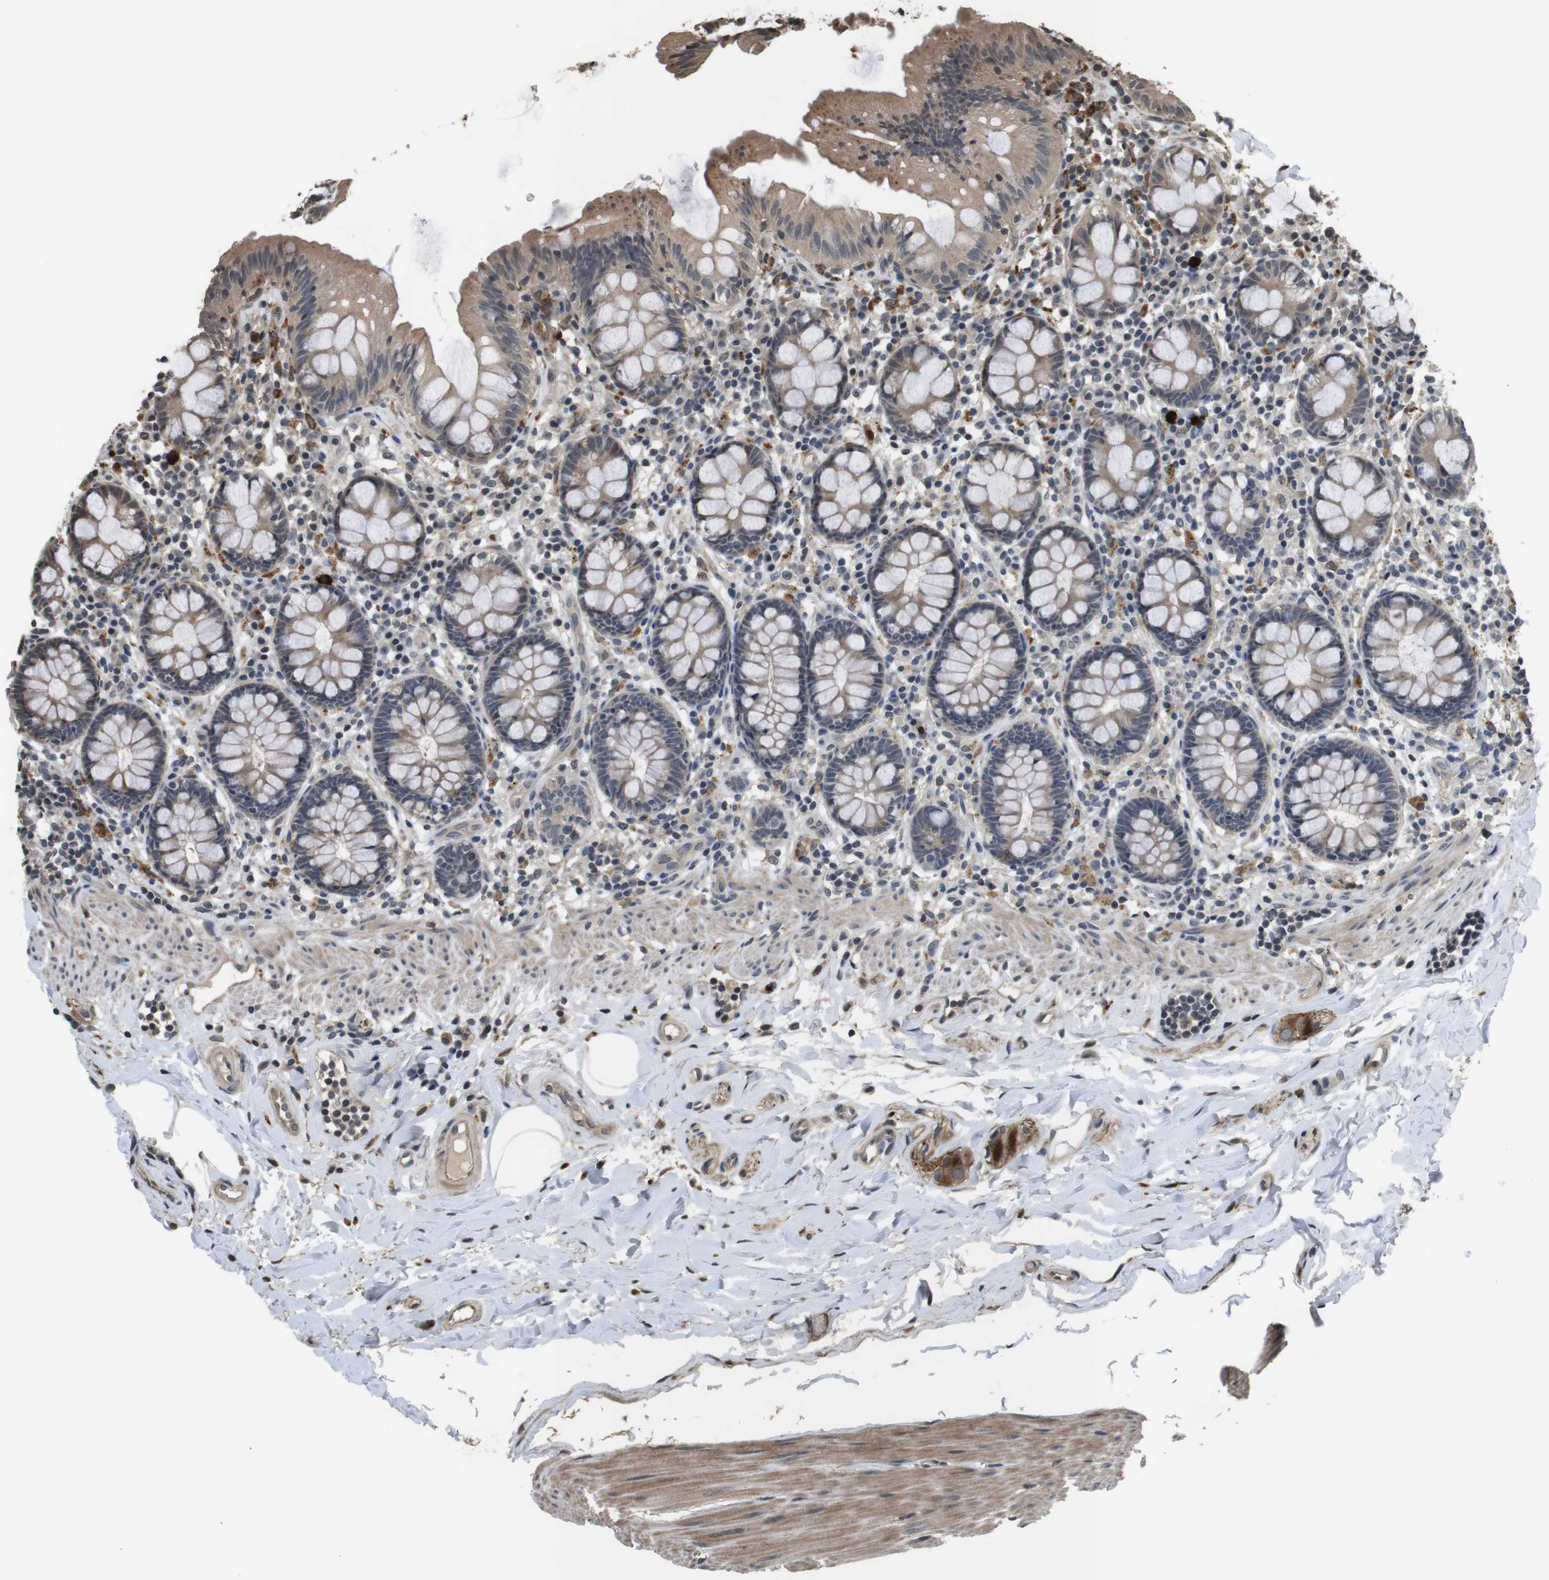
{"staining": {"intensity": "weak", "quantity": ">75%", "location": "cytoplasmic/membranous"}, "tissue": "colon", "cell_type": "Endothelial cells", "image_type": "normal", "snomed": [{"axis": "morphology", "description": "Normal tissue, NOS"}, {"axis": "topography", "description": "Colon"}], "caption": "A high-resolution image shows immunohistochemistry staining of unremarkable colon, which displays weak cytoplasmic/membranous staining in approximately >75% of endothelial cells. The staining was performed using DAB, with brown indicating positive protein expression. Nuclei are stained blue with hematoxylin.", "gene": "FZD10", "patient": {"sex": "female", "age": 80}}